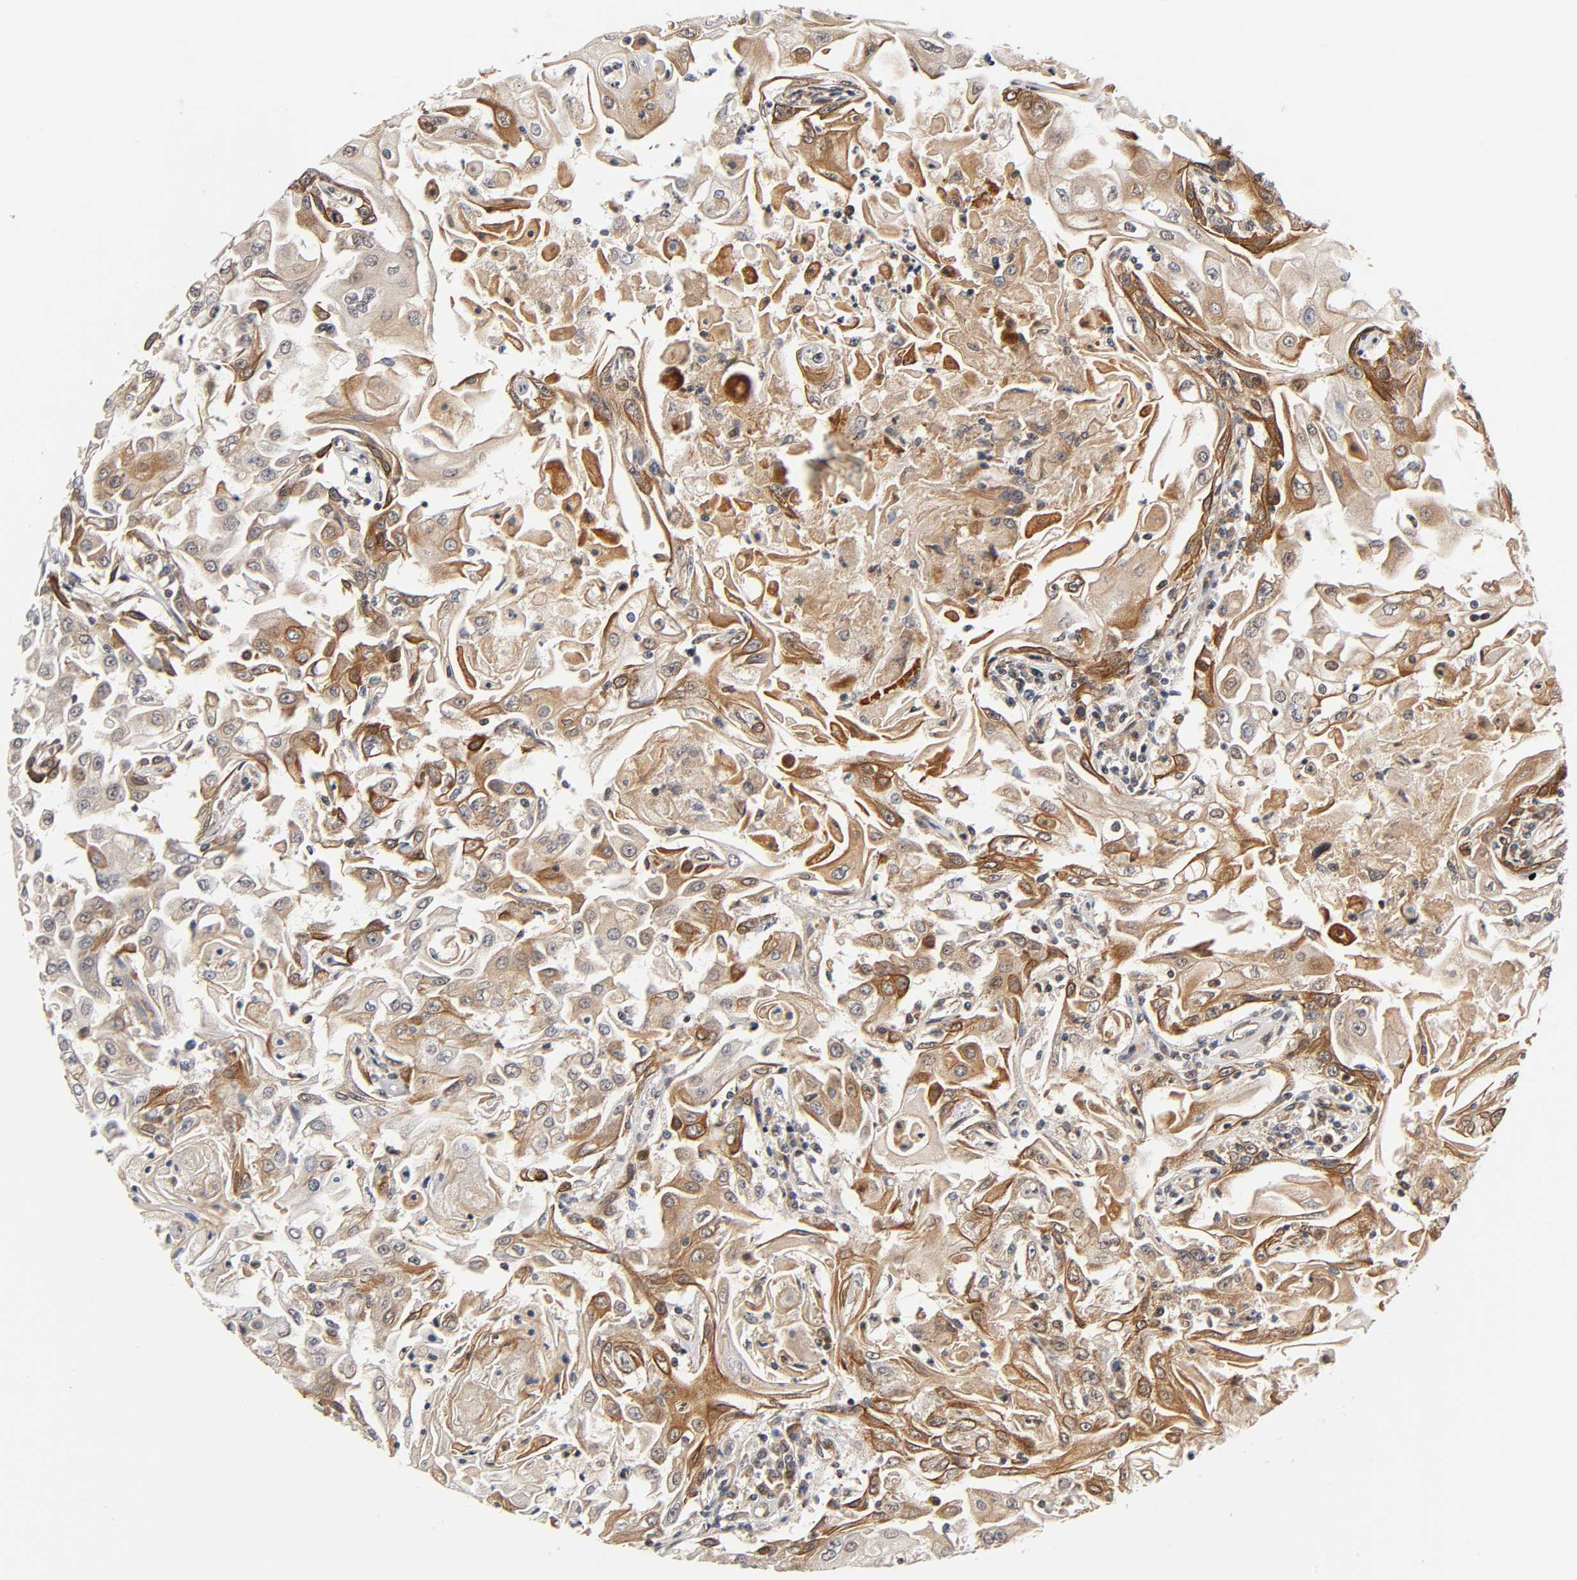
{"staining": {"intensity": "moderate", "quantity": ">75%", "location": "cytoplasmic/membranous"}, "tissue": "head and neck cancer", "cell_type": "Tumor cells", "image_type": "cancer", "snomed": [{"axis": "morphology", "description": "Squamous cell carcinoma, NOS"}, {"axis": "topography", "description": "Oral tissue"}, {"axis": "topography", "description": "Head-Neck"}], "caption": "IHC histopathology image of head and neck cancer (squamous cell carcinoma) stained for a protein (brown), which reveals medium levels of moderate cytoplasmic/membranous positivity in about >75% of tumor cells.", "gene": "IQCJ-SCHIP1", "patient": {"sex": "female", "age": 76}}